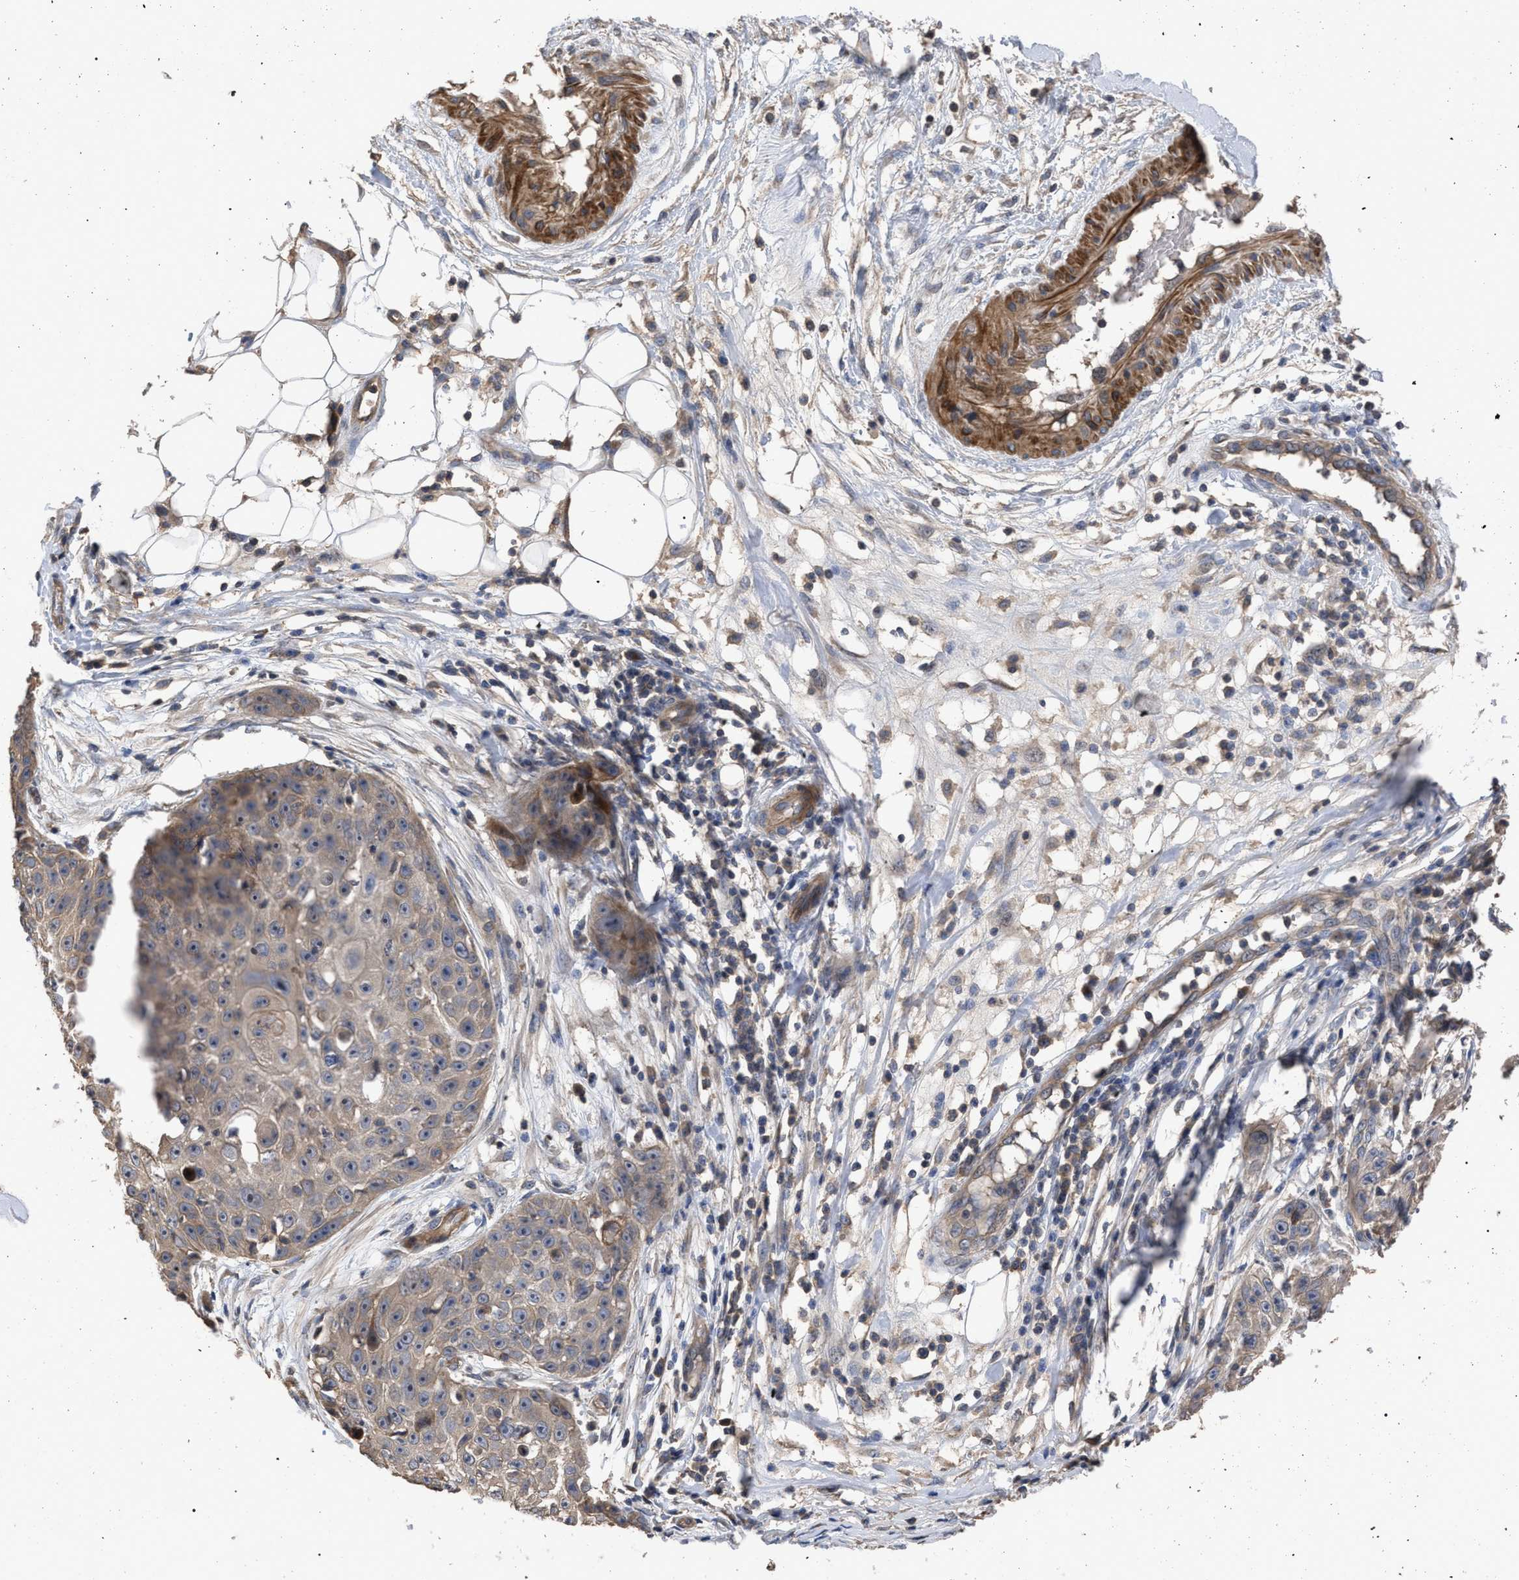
{"staining": {"intensity": "weak", "quantity": "<25%", "location": "cytoplasmic/membranous"}, "tissue": "skin cancer", "cell_type": "Tumor cells", "image_type": "cancer", "snomed": [{"axis": "morphology", "description": "Squamous cell carcinoma, NOS"}, {"axis": "topography", "description": "Skin"}], "caption": "Micrograph shows no significant protein expression in tumor cells of squamous cell carcinoma (skin). The staining was performed using DAB to visualize the protein expression in brown, while the nuclei were stained in blue with hematoxylin (Magnification: 20x).", "gene": "BTN2A1", "patient": {"sex": "male", "age": 86}}